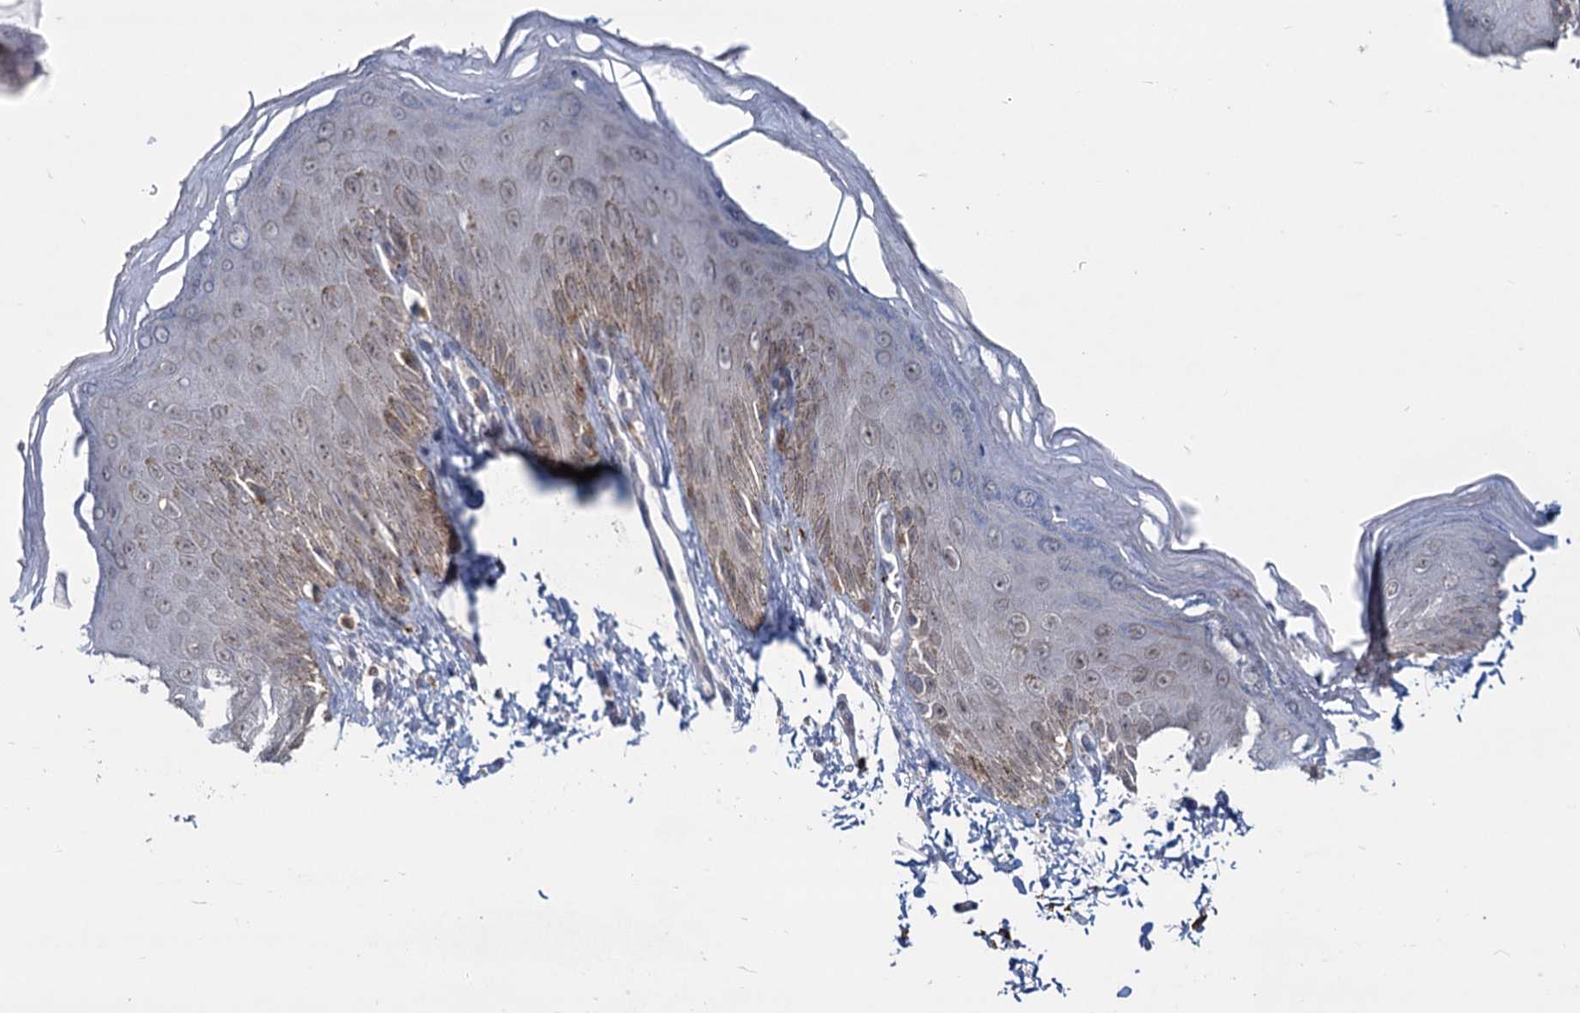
{"staining": {"intensity": "weak", "quantity": "<25%", "location": "cytoplasmic/membranous"}, "tissue": "skin", "cell_type": "Epidermal cells", "image_type": "normal", "snomed": [{"axis": "morphology", "description": "Normal tissue, NOS"}, {"axis": "topography", "description": "Anal"}], "caption": "This is an immunohistochemistry histopathology image of benign skin. There is no staining in epidermal cells.", "gene": "STAP1", "patient": {"sex": "male", "age": 44}}